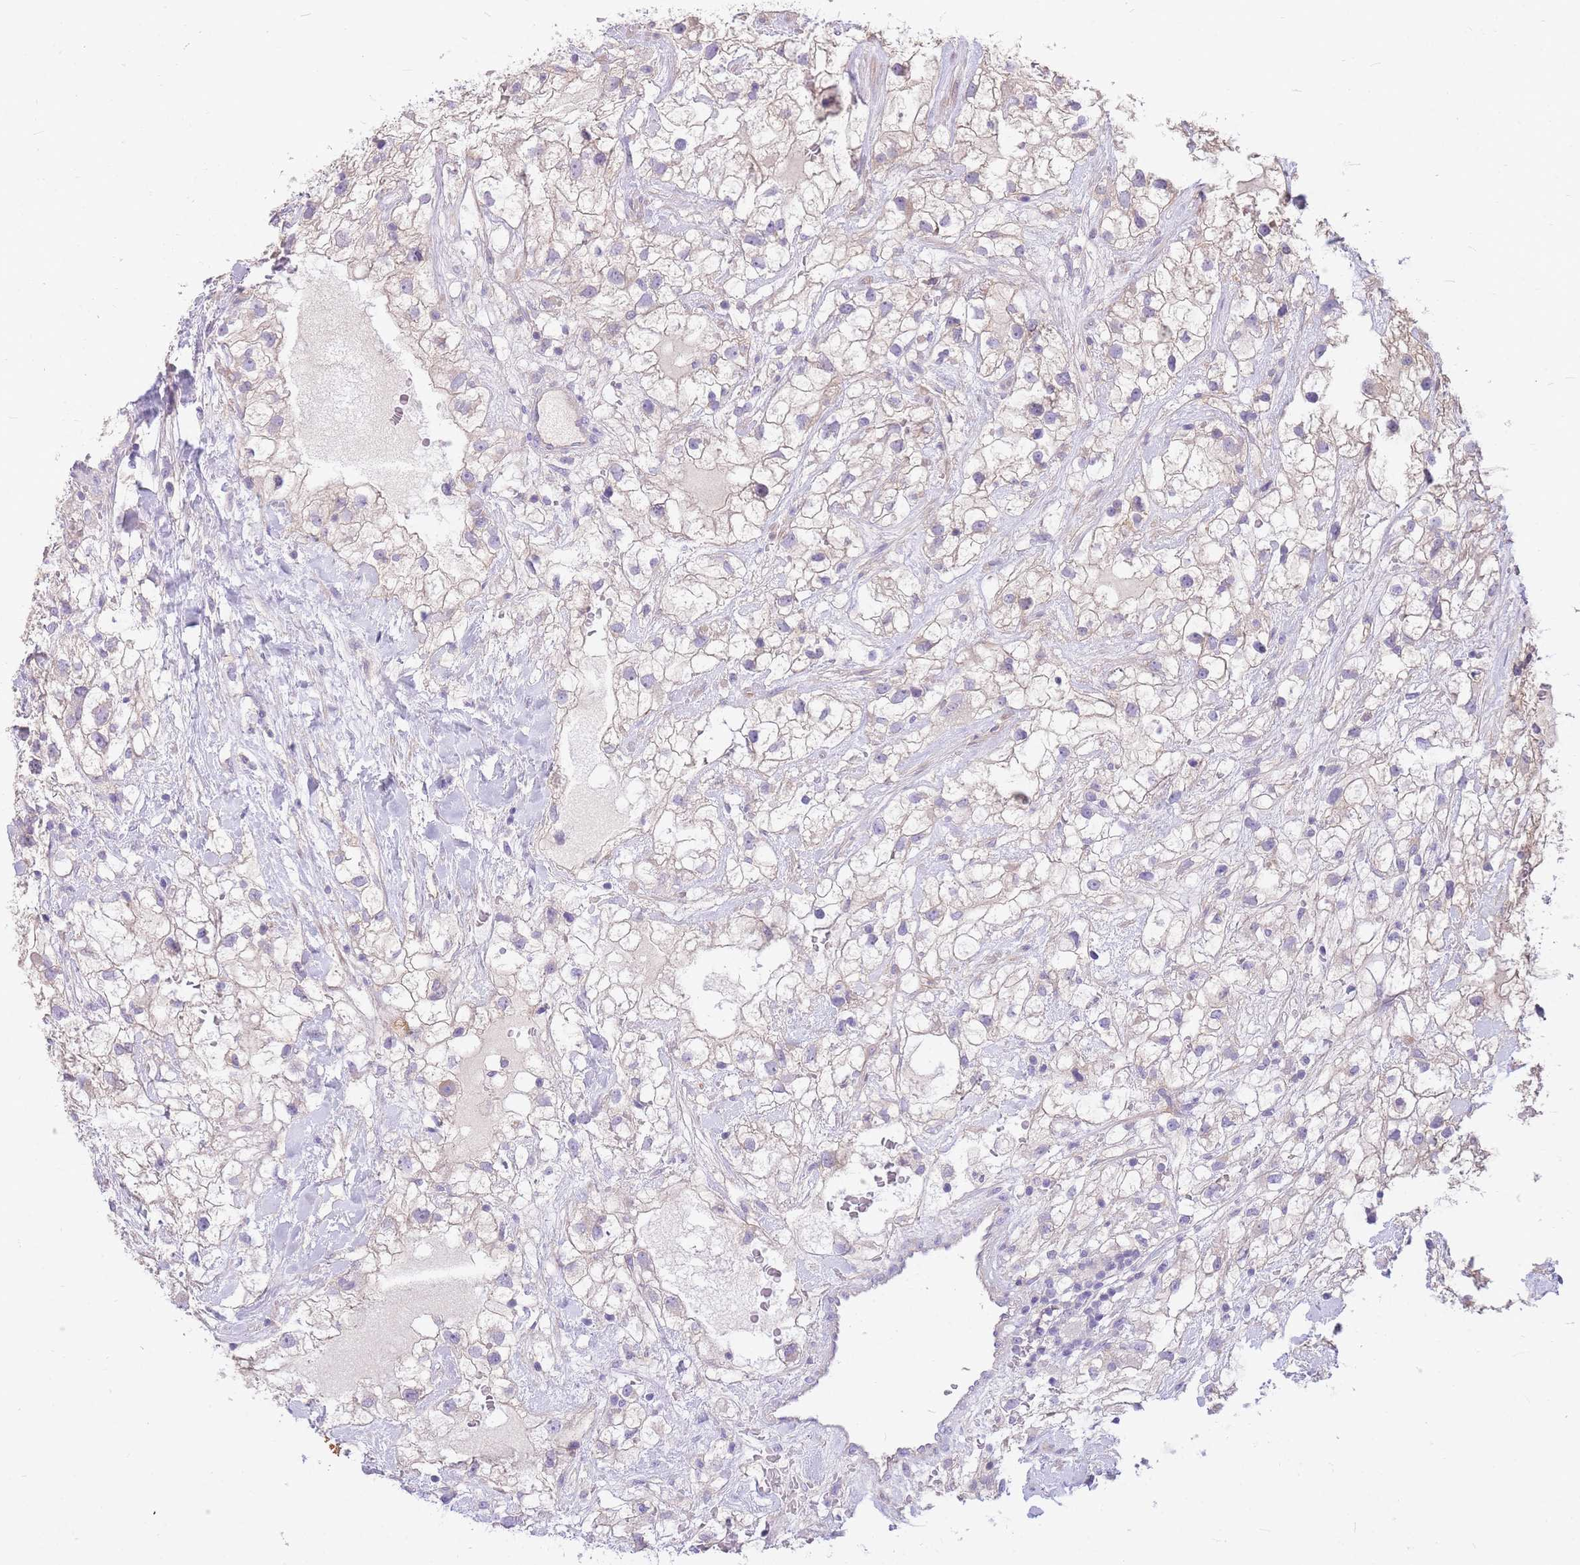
{"staining": {"intensity": "weak", "quantity": "<25%", "location": "cytoplasmic/membranous"}, "tissue": "renal cancer", "cell_type": "Tumor cells", "image_type": "cancer", "snomed": [{"axis": "morphology", "description": "Adenocarcinoma, NOS"}, {"axis": "topography", "description": "Kidney"}], "caption": "The immunohistochemistry (IHC) photomicrograph has no significant positivity in tumor cells of renal adenocarcinoma tissue. (DAB (3,3'-diaminobenzidine) IHC, high magnification).", "gene": "OR5T1", "patient": {"sex": "male", "age": 59}}